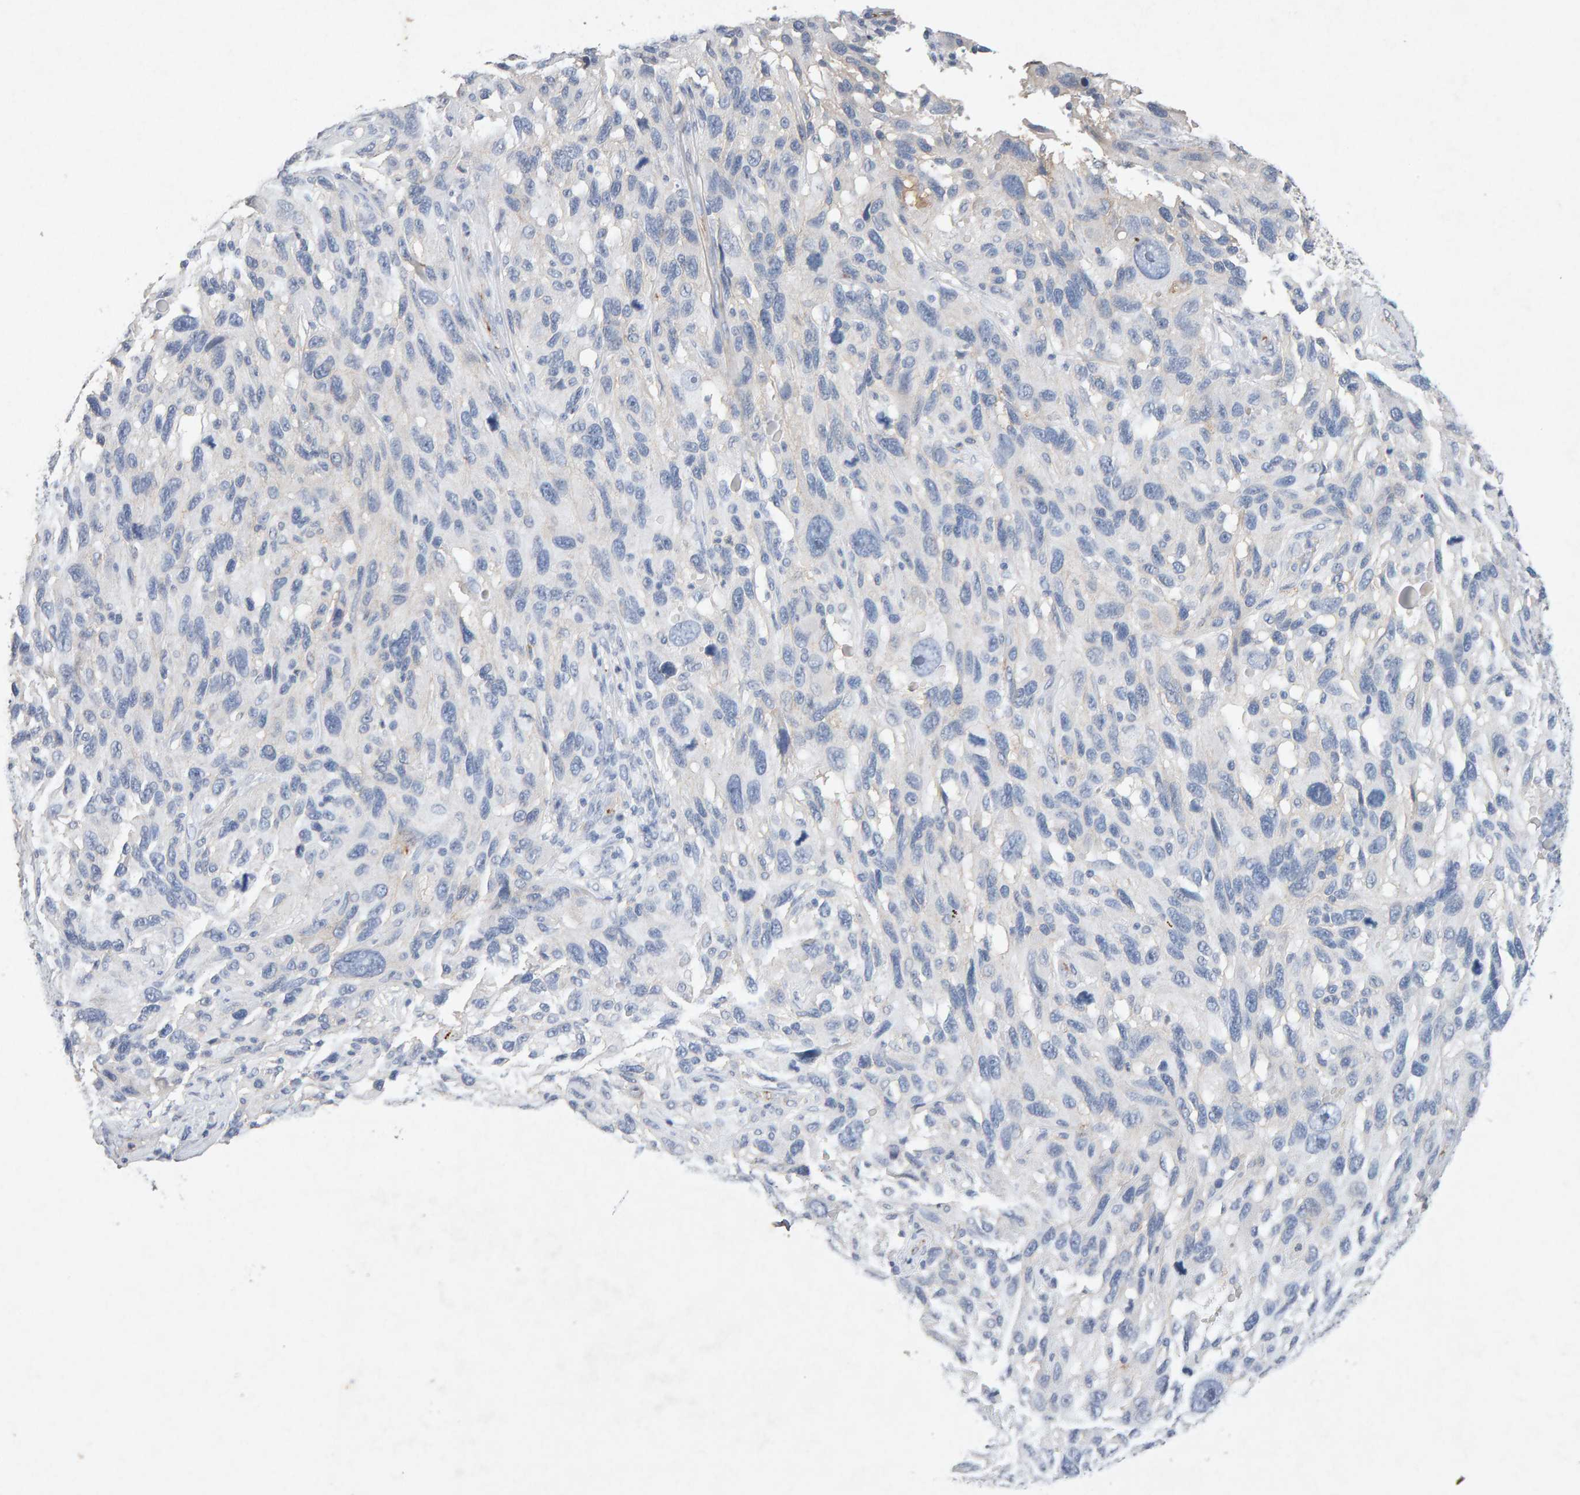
{"staining": {"intensity": "negative", "quantity": "none", "location": "none"}, "tissue": "melanoma", "cell_type": "Tumor cells", "image_type": "cancer", "snomed": [{"axis": "morphology", "description": "Malignant melanoma, NOS"}, {"axis": "topography", "description": "Skin"}], "caption": "This is a micrograph of immunohistochemistry (IHC) staining of melanoma, which shows no expression in tumor cells.", "gene": "PTPRM", "patient": {"sex": "male", "age": 53}}